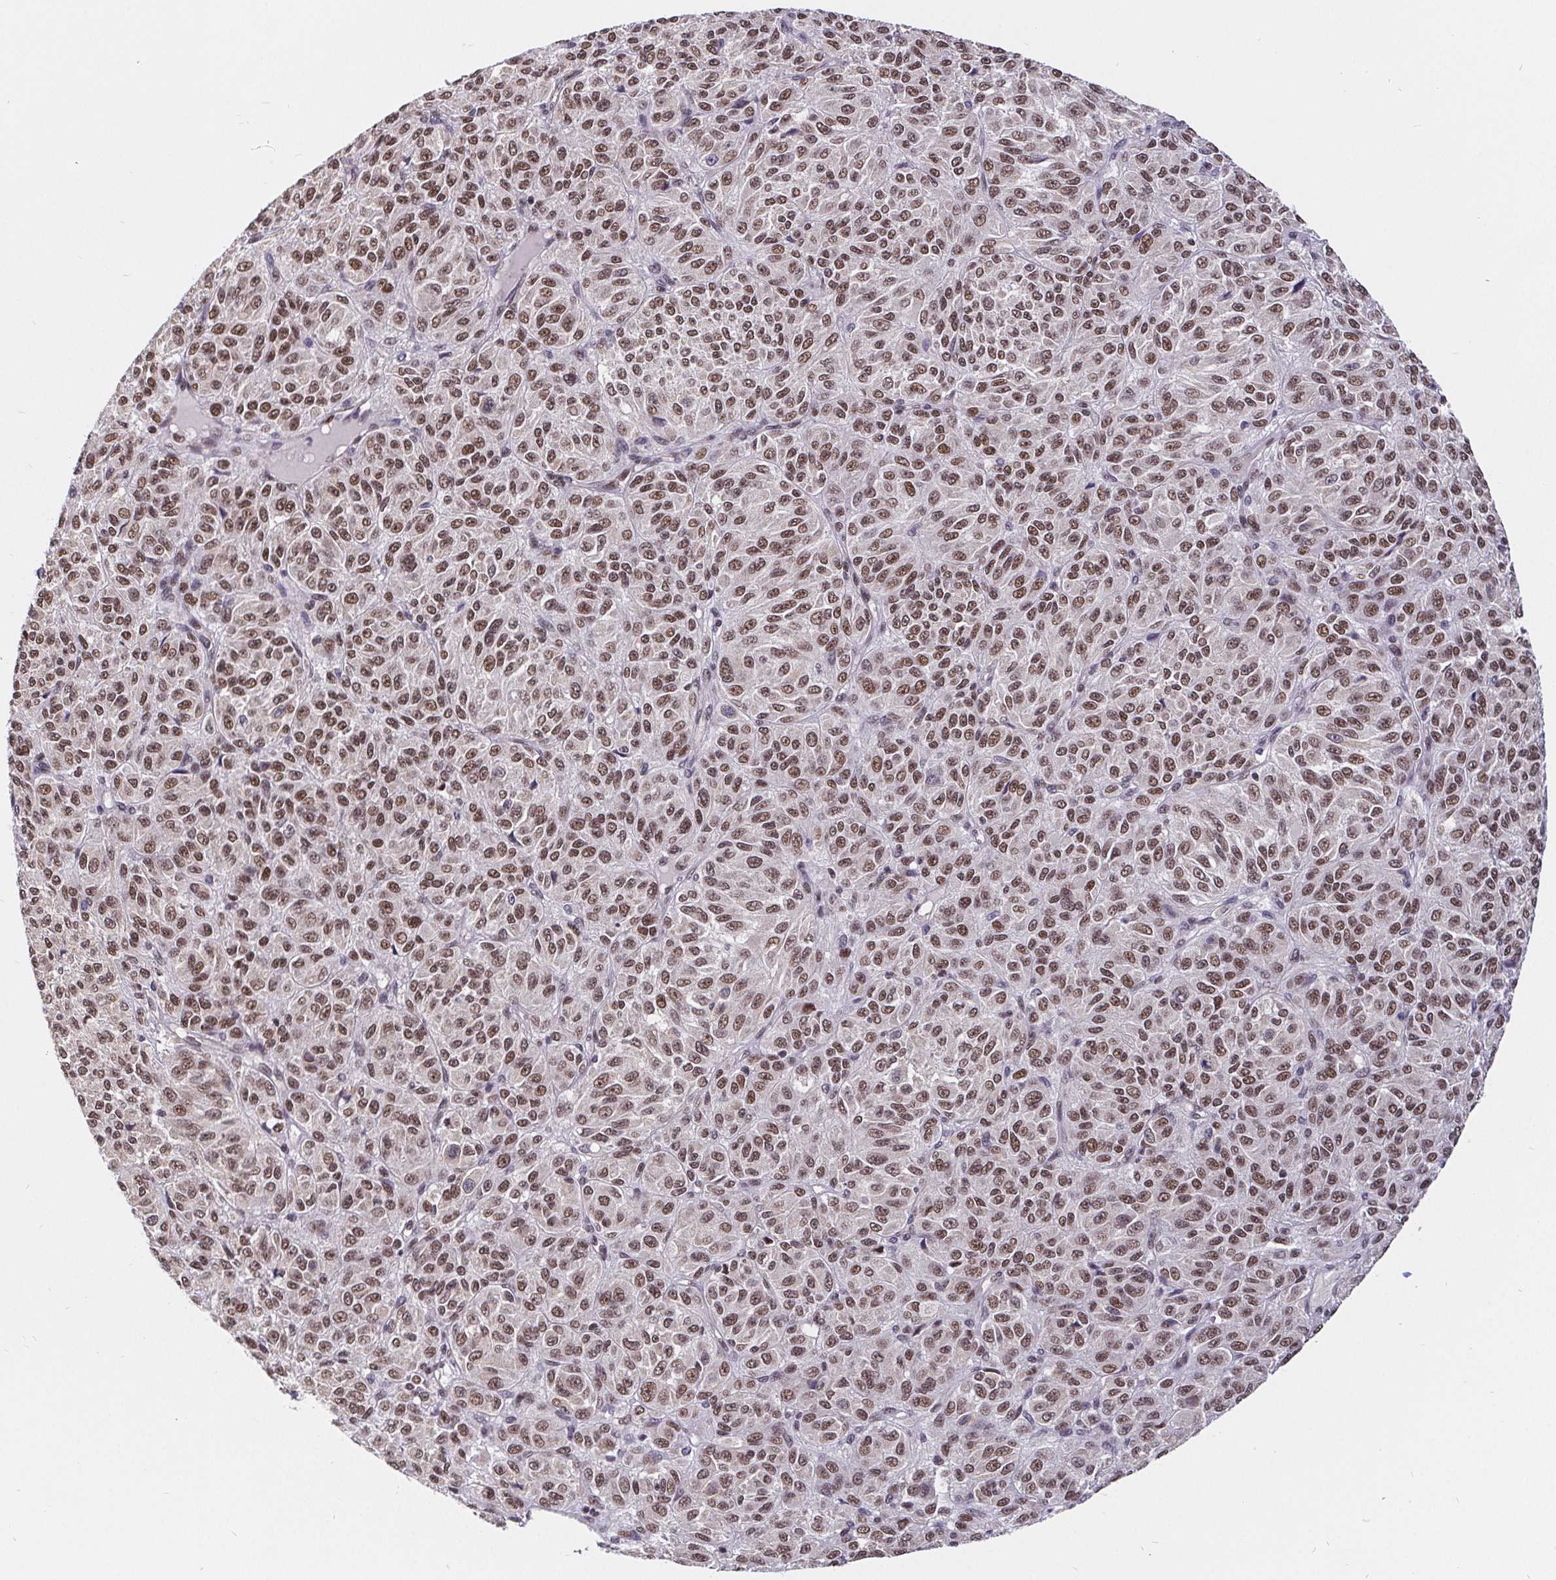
{"staining": {"intensity": "moderate", "quantity": ">75%", "location": "nuclear"}, "tissue": "melanoma", "cell_type": "Tumor cells", "image_type": "cancer", "snomed": [{"axis": "morphology", "description": "Malignant melanoma, Metastatic site"}, {"axis": "topography", "description": "Brain"}], "caption": "Tumor cells display moderate nuclear expression in about >75% of cells in malignant melanoma (metastatic site).", "gene": "POU2F1", "patient": {"sex": "female", "age": 56}}